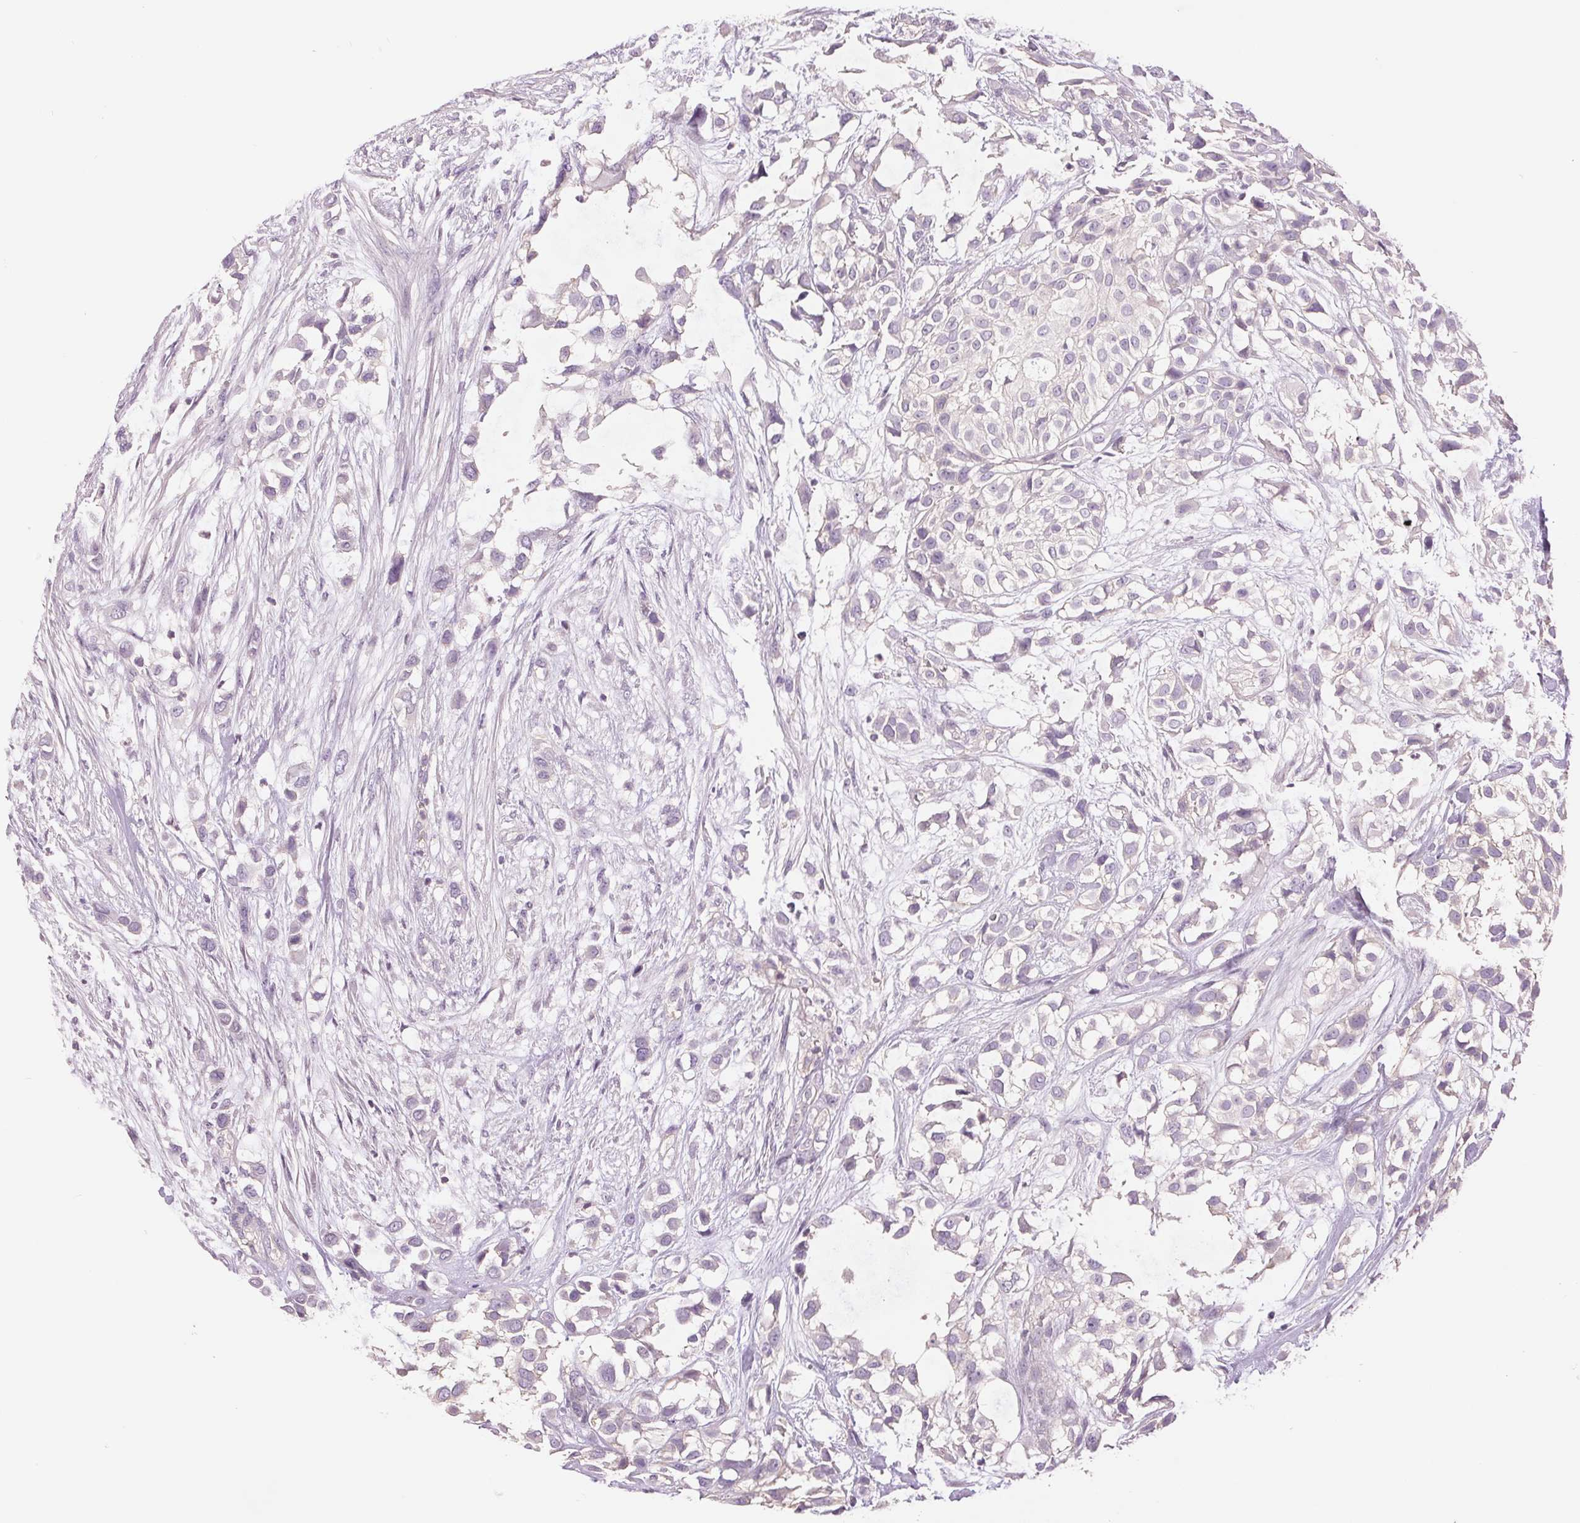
{"staining": {"intensity": "negative", "quantity": "none", "location": "none"}, "tissue": "urothelial cancer", "cell_type": "Tumor cells", "image_type": "cancer", "snomed": [{"axis": "morphology", "description": "Urothelial carcinoma, High grade"}, {"axis": "topography", "description": "Urinary bladder"}], "caption": "An image of urothelial cancer stained for a protein displays no brown staining in tumor cells.", "gene": "FXYD4", "patient": {"sex": "male", "age": 56}}